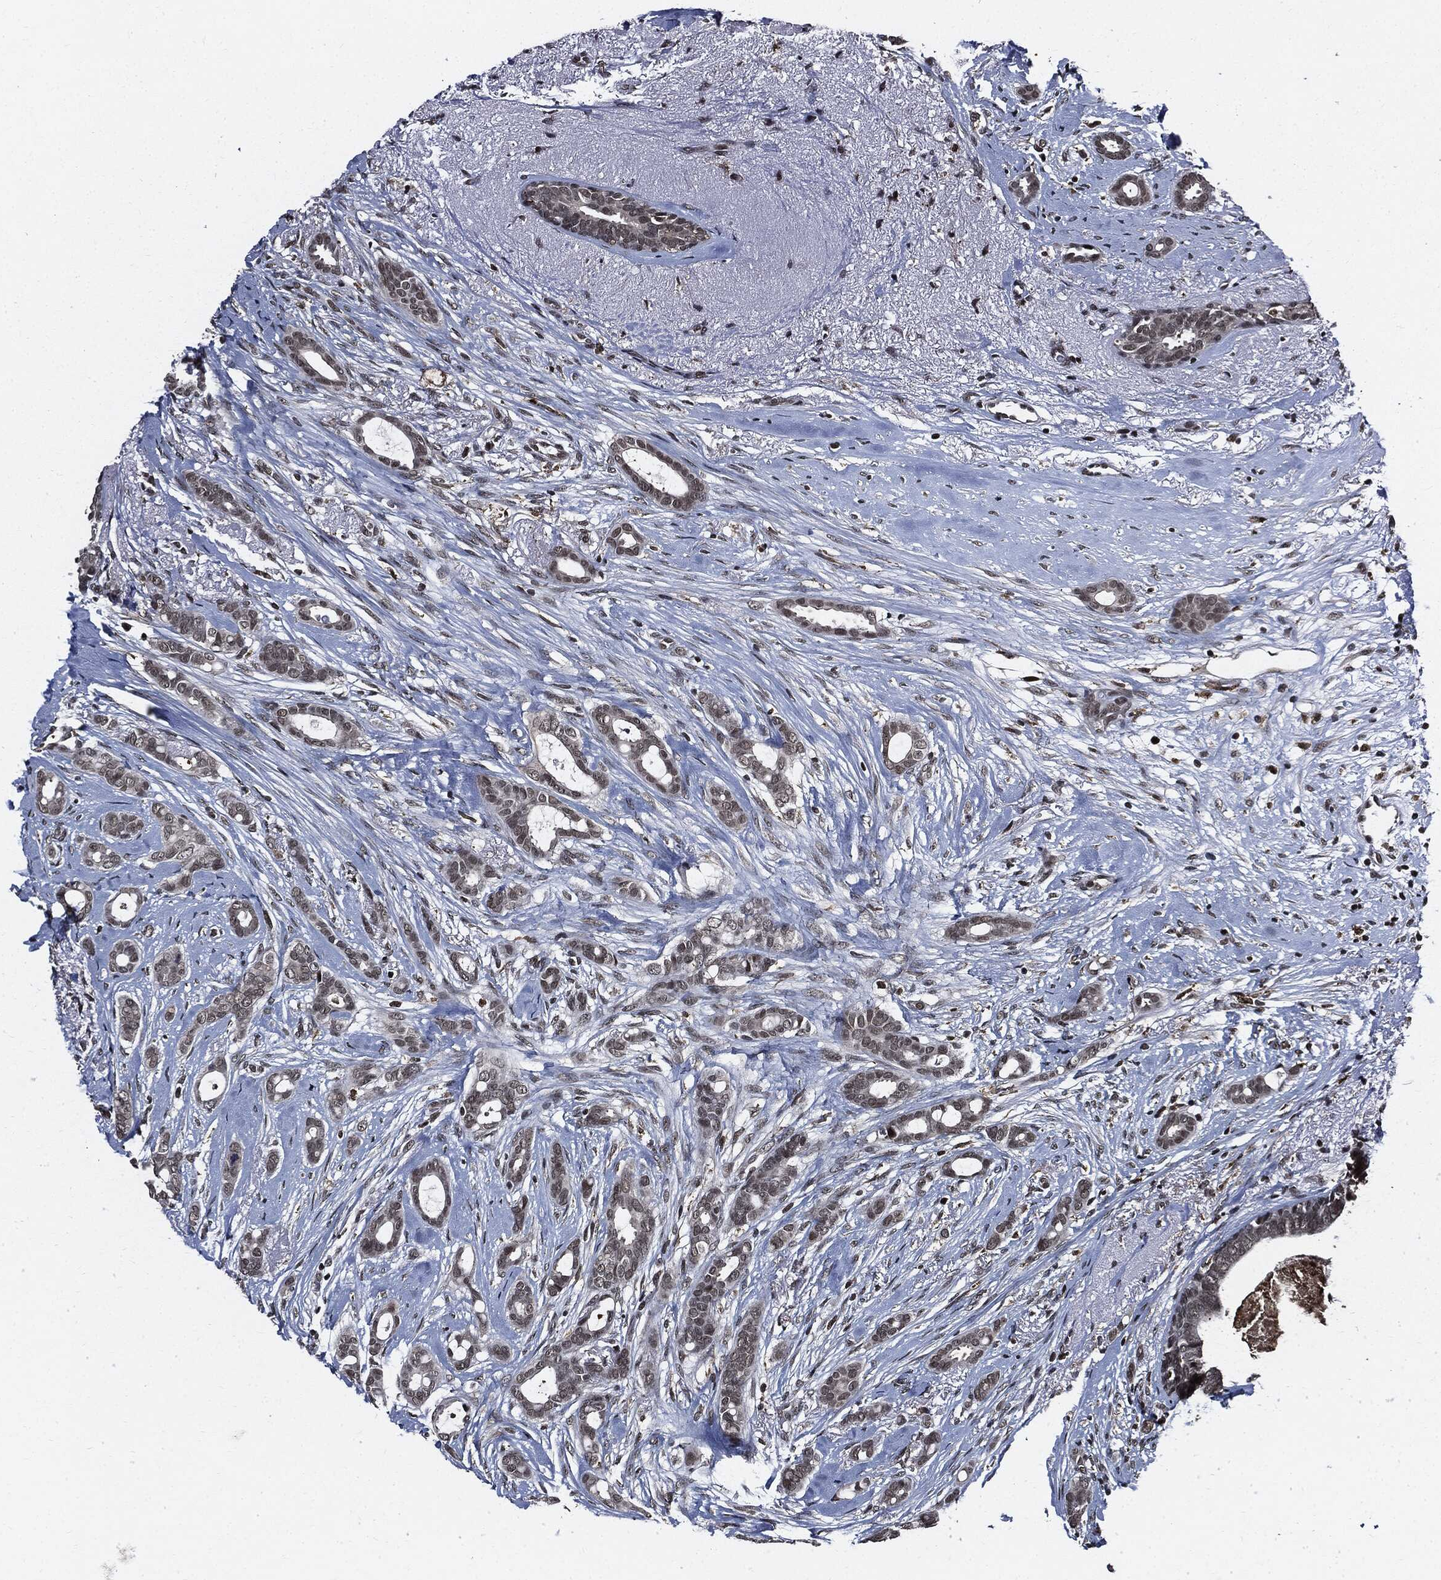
{"staining": {"intensity": "weak", "quantity": "25%-75%", "location": "nuclear"}, "tissue": "breast cancer", "cell_type": "Tumor cells", "image_type": "cancer", "snomed": [{"axis": "morphology", "description": "Duct carcinoma"}, {"axis": "topography", "description": "Breast"}], "caption": "A low amount of weak nuclear positivity is present in approximately 25%-75% of tumor cells in infiltrating ductal carcinoma (breast) tissue.", "gene": "SUGT1", "patient": {"sex": "female", "age": 51}}